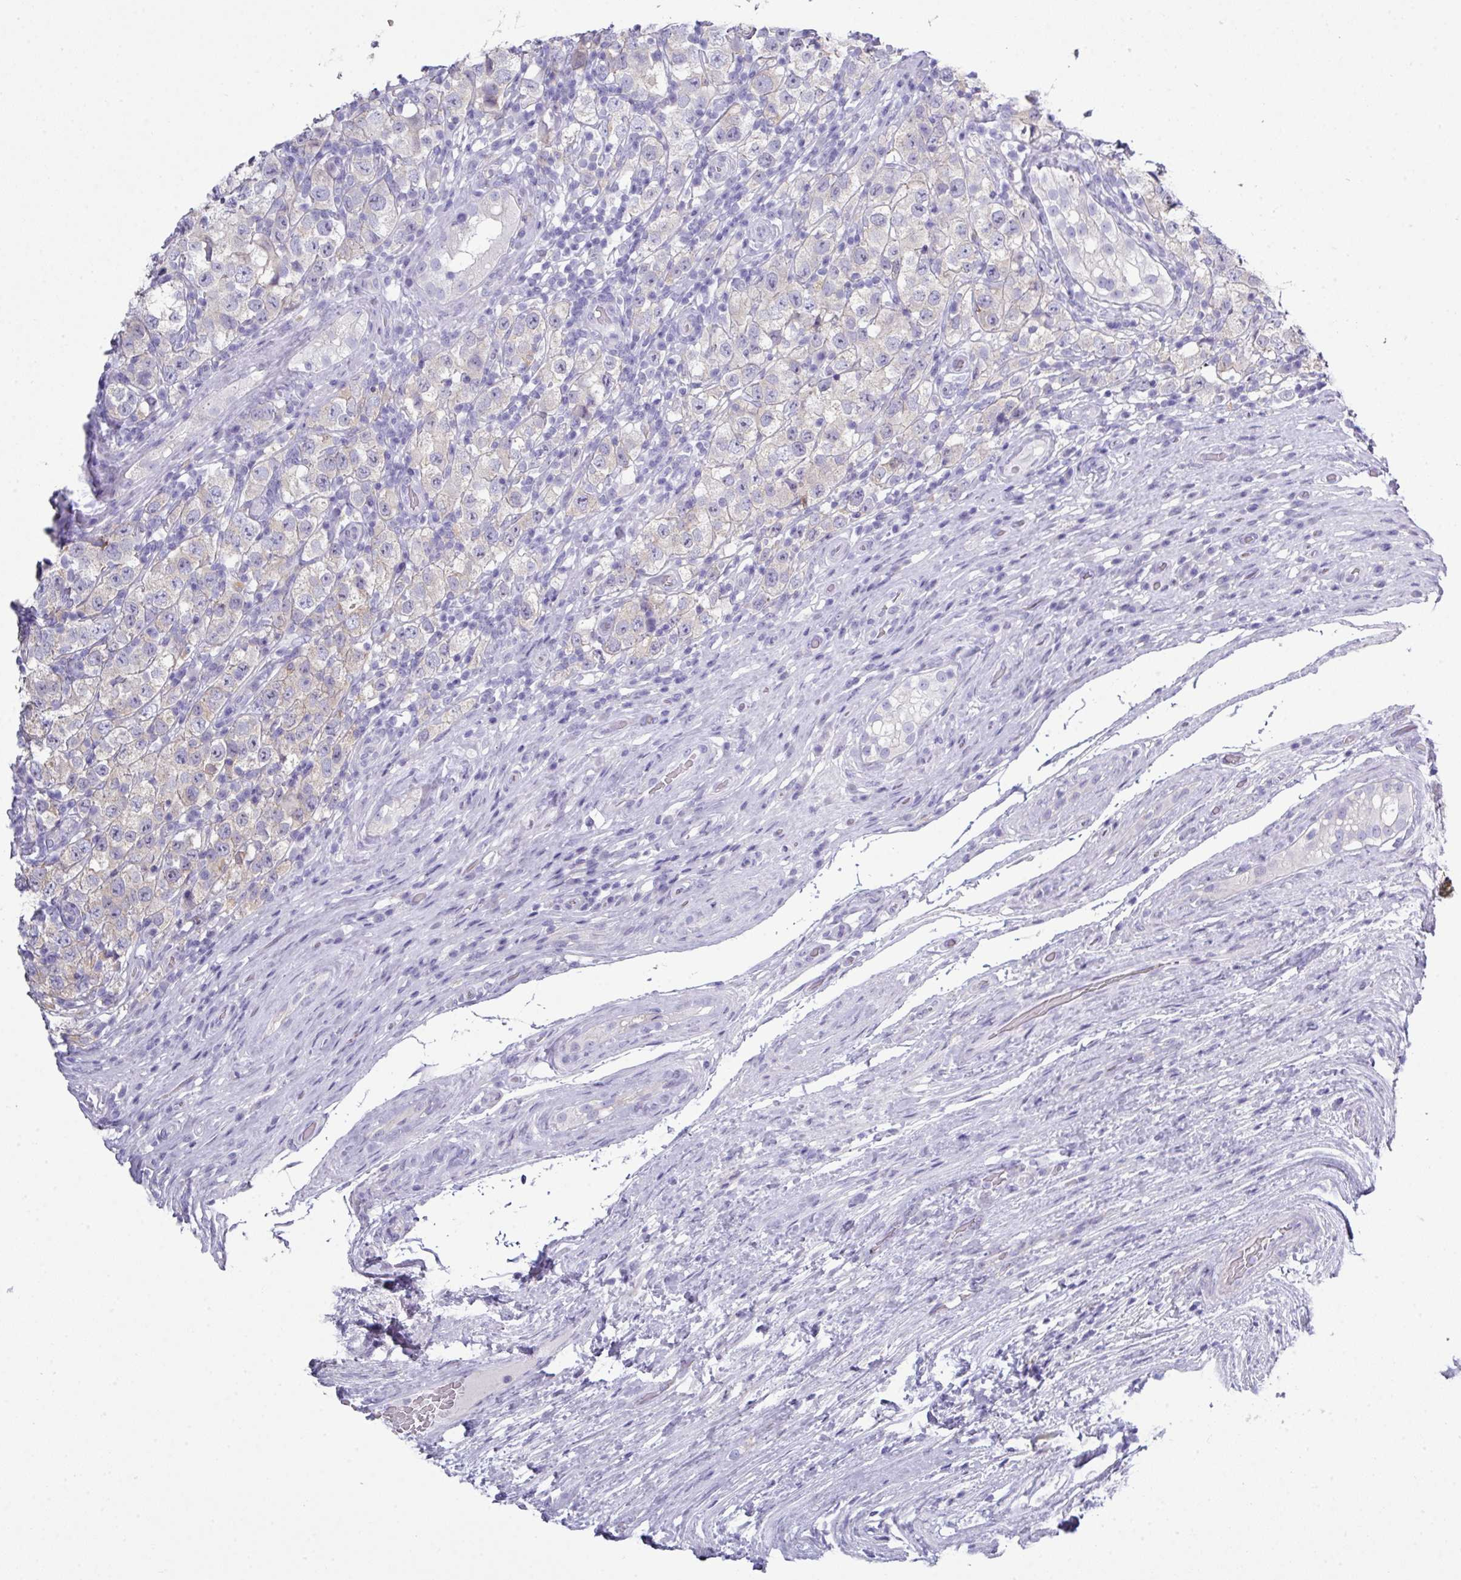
{"staining": {"intensity": "negative", "quantity": "none", "location": "none"}, "tissue": "testis cancer", "cell_type": "Tumor cells", "image_type": "cancer", "snomed": [{"axis": "morphology", "description": "Seminoma, NOS"}, {"axis": "morphology", "description": "Carcinoma, Embryonal, NOS"}, {"axis": "topography", "description": "Testis"}], "caption": "Testis cancer was stained to show a protein in brown. There is no significant expression in tumor cells. The staining is performed using DAB brown chromogen with nuclei counter-stained in using hematoxylin.", "gene": "ABCC5", "patient": {"sex": "male", "age": 41}}